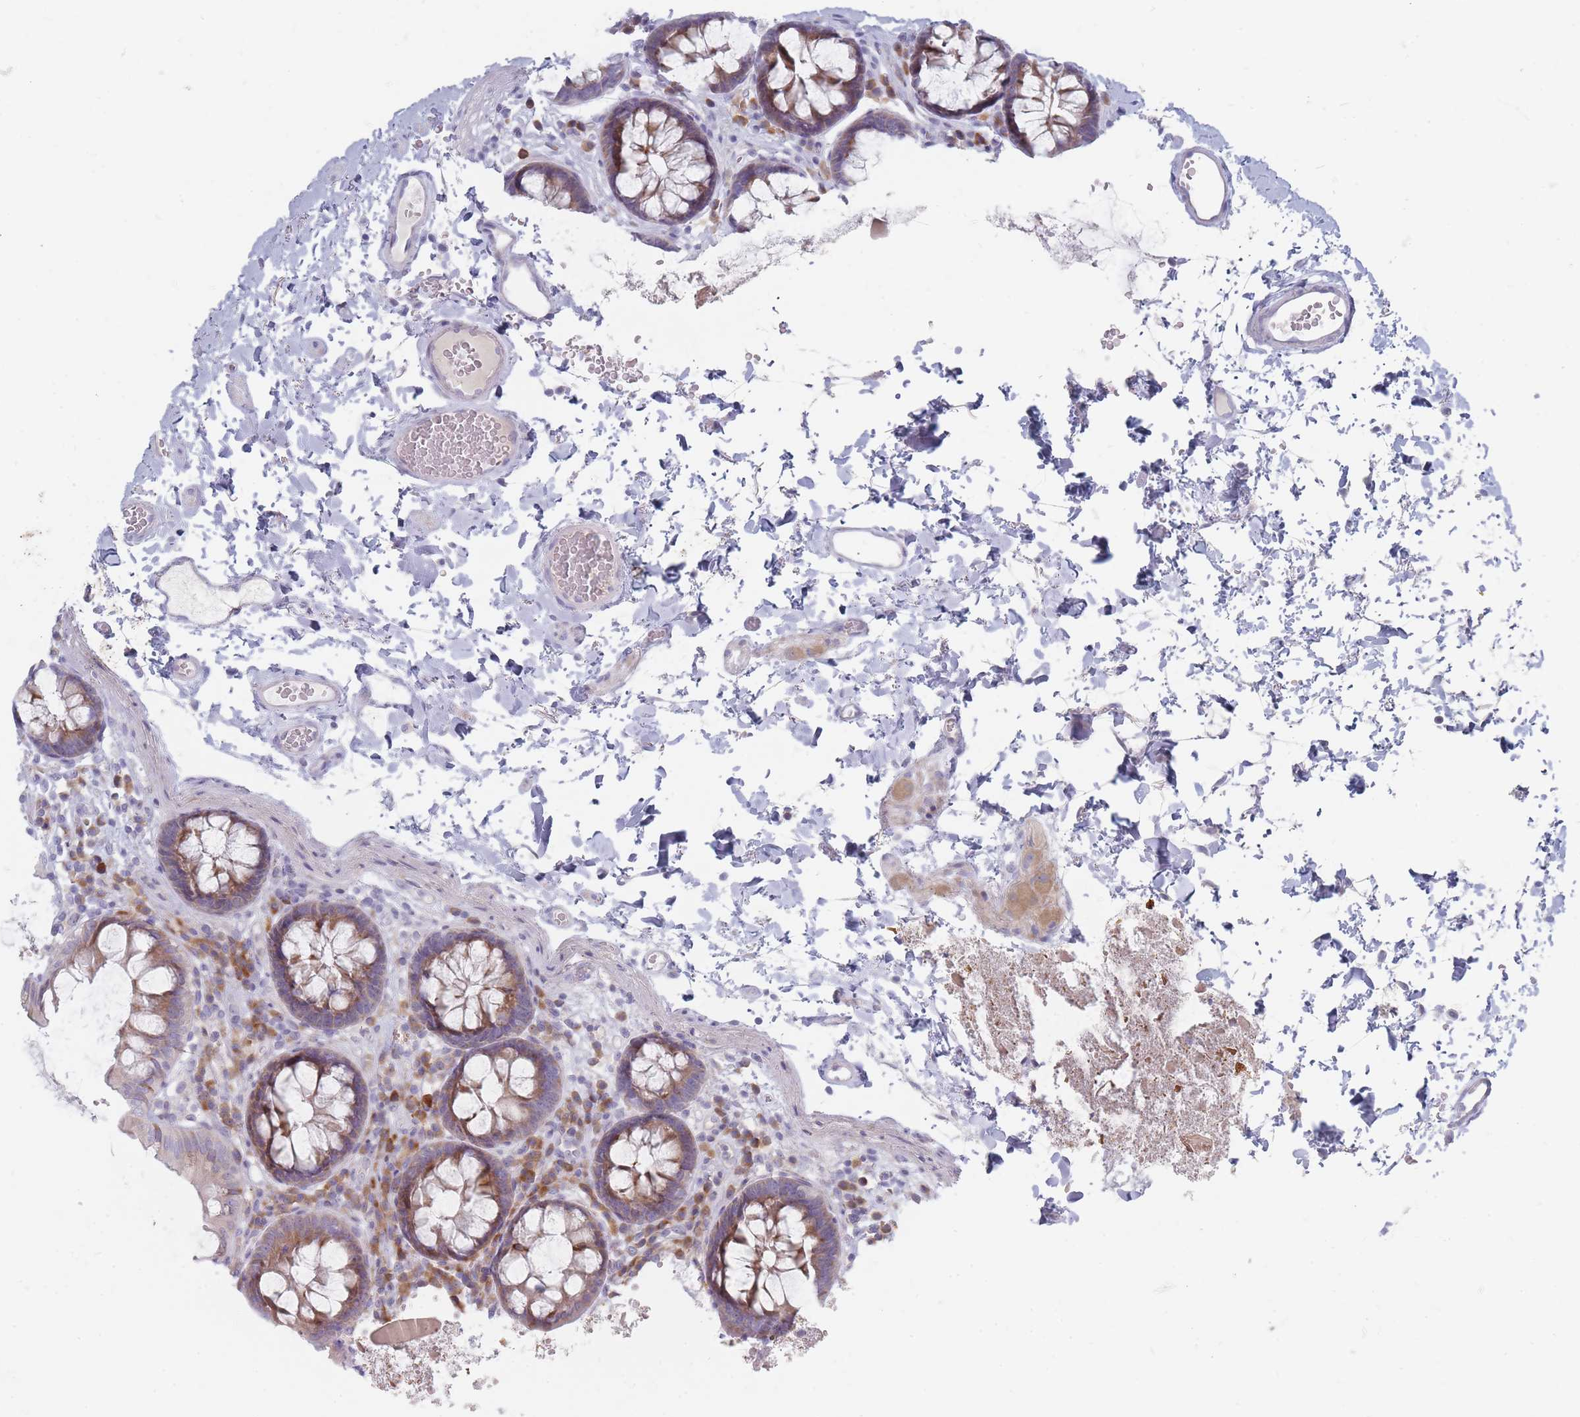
{"staining": {"intensity": "negative", "quantity": "none", "location": "none"}, "tissue": "colon", "cell_type": "Endothelial cells", "image_type": "normal", "snomed": [{"axis": "morphology", "description": "Normal tissue, NOS"}, {"axis": "topography", "description": "Colon"}], "caption": "Image shows no significant protein expression in endothelial cells of normal colon. (Brightfield microscopy of DAB immunohistochemistry (IHC) at high magnification).", "gene": "SPATS1", "patient": {"sex": "male", "age": 84}}